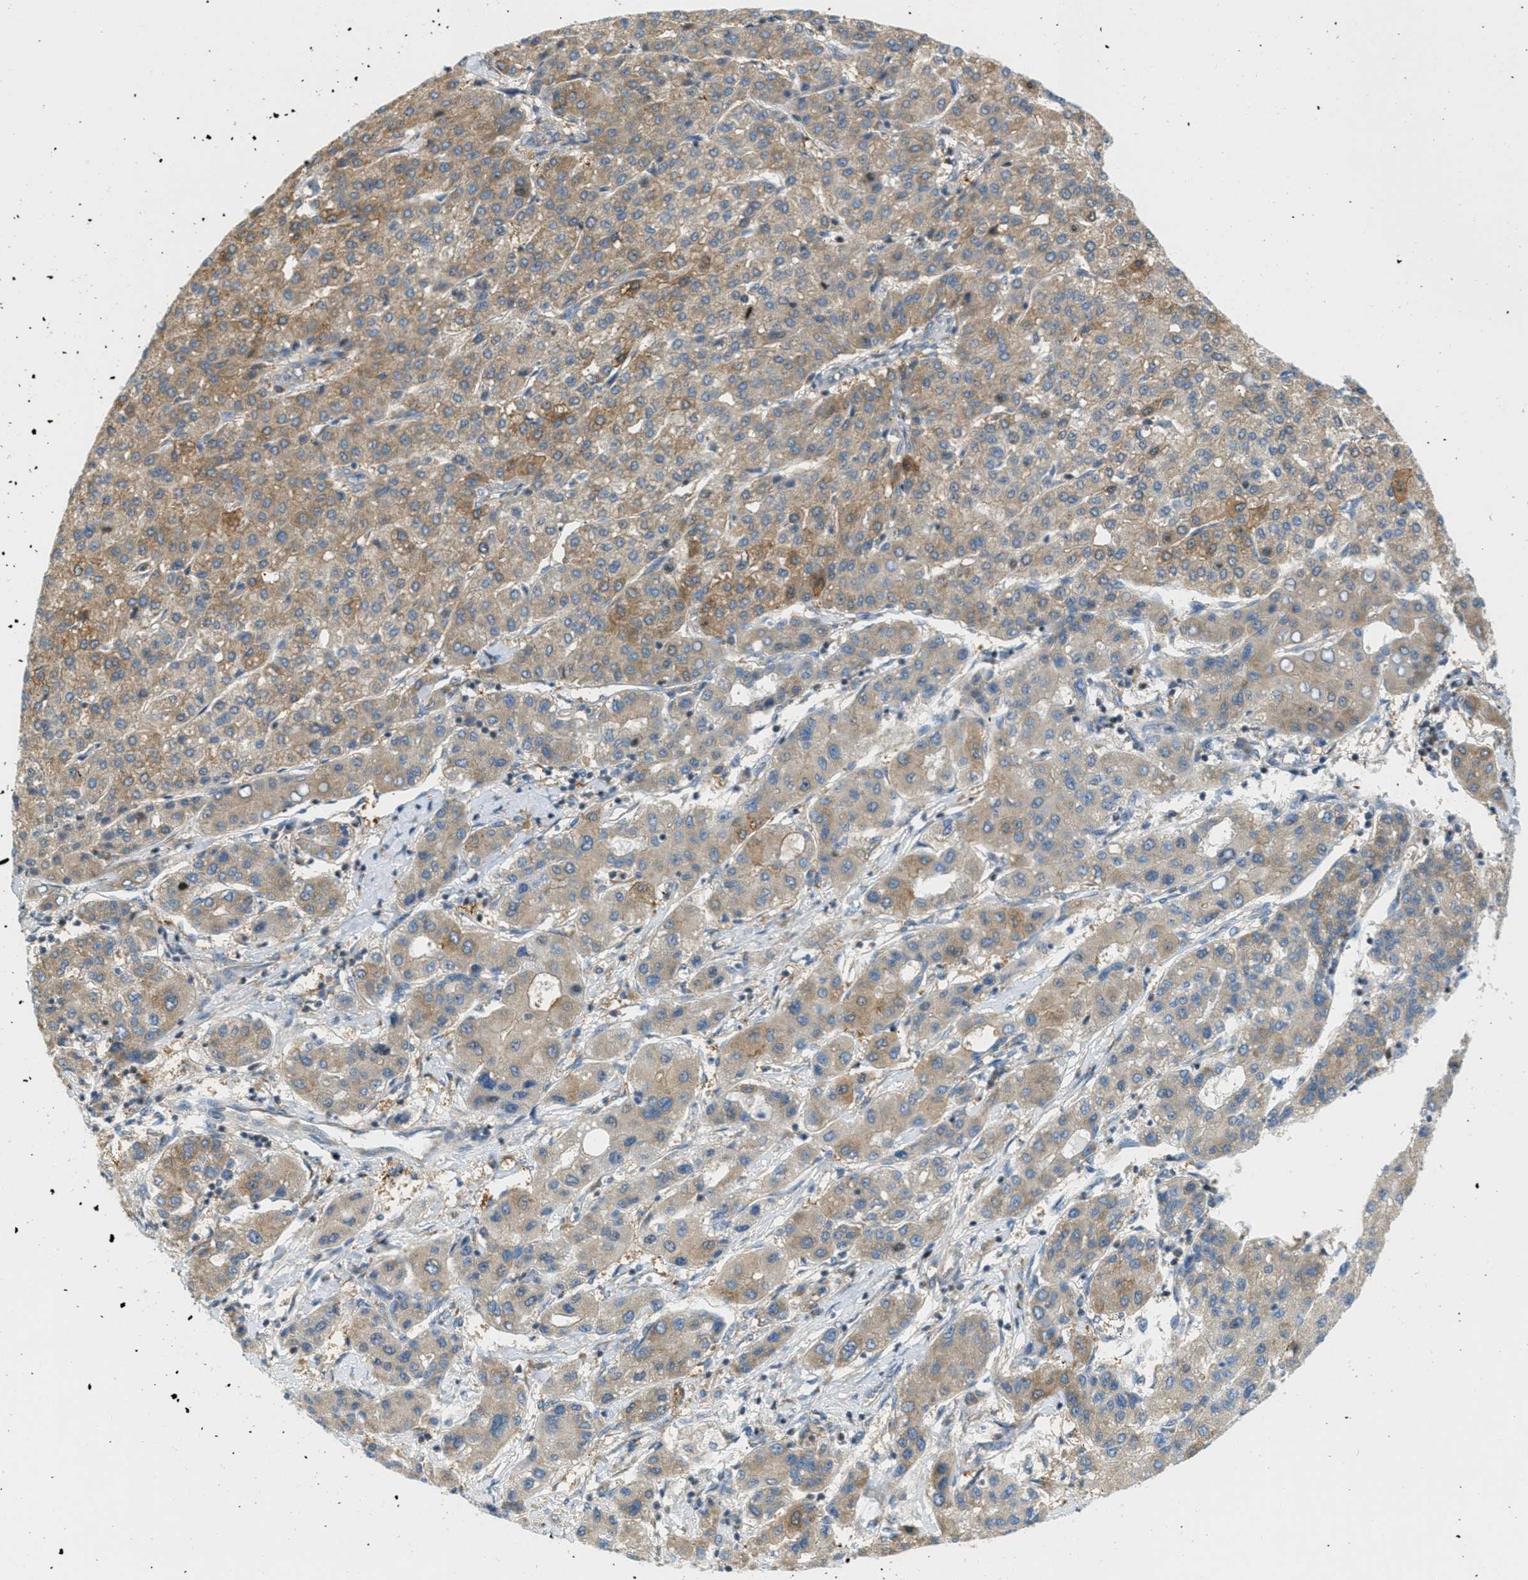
{"staining": {"intensity": "moderate", "quantity": "25%-75%", "location": "cytoplasmic/membranous"}, "tissue": "liver cancer", "cell_type": "Tumor cells", "image_type": "cancer", "snomed": [{"axis": "morphology", "description": "Carcinoma, Hepatocellular, NOS"}, {"axis": "topography", "description": "Liver"}], "caption": "High-magnification brightfield microscopy of hepatocellular carcinoma (liver) stained with DAB (brown) and counterstained with hematoxylin (blue). tumor cells exhibit moderate cytoplasmic/membranous staining is identified in about25%-75% of cells.", "gene": "ABCF1", "patient": {"sex": "male", "age": 65}}